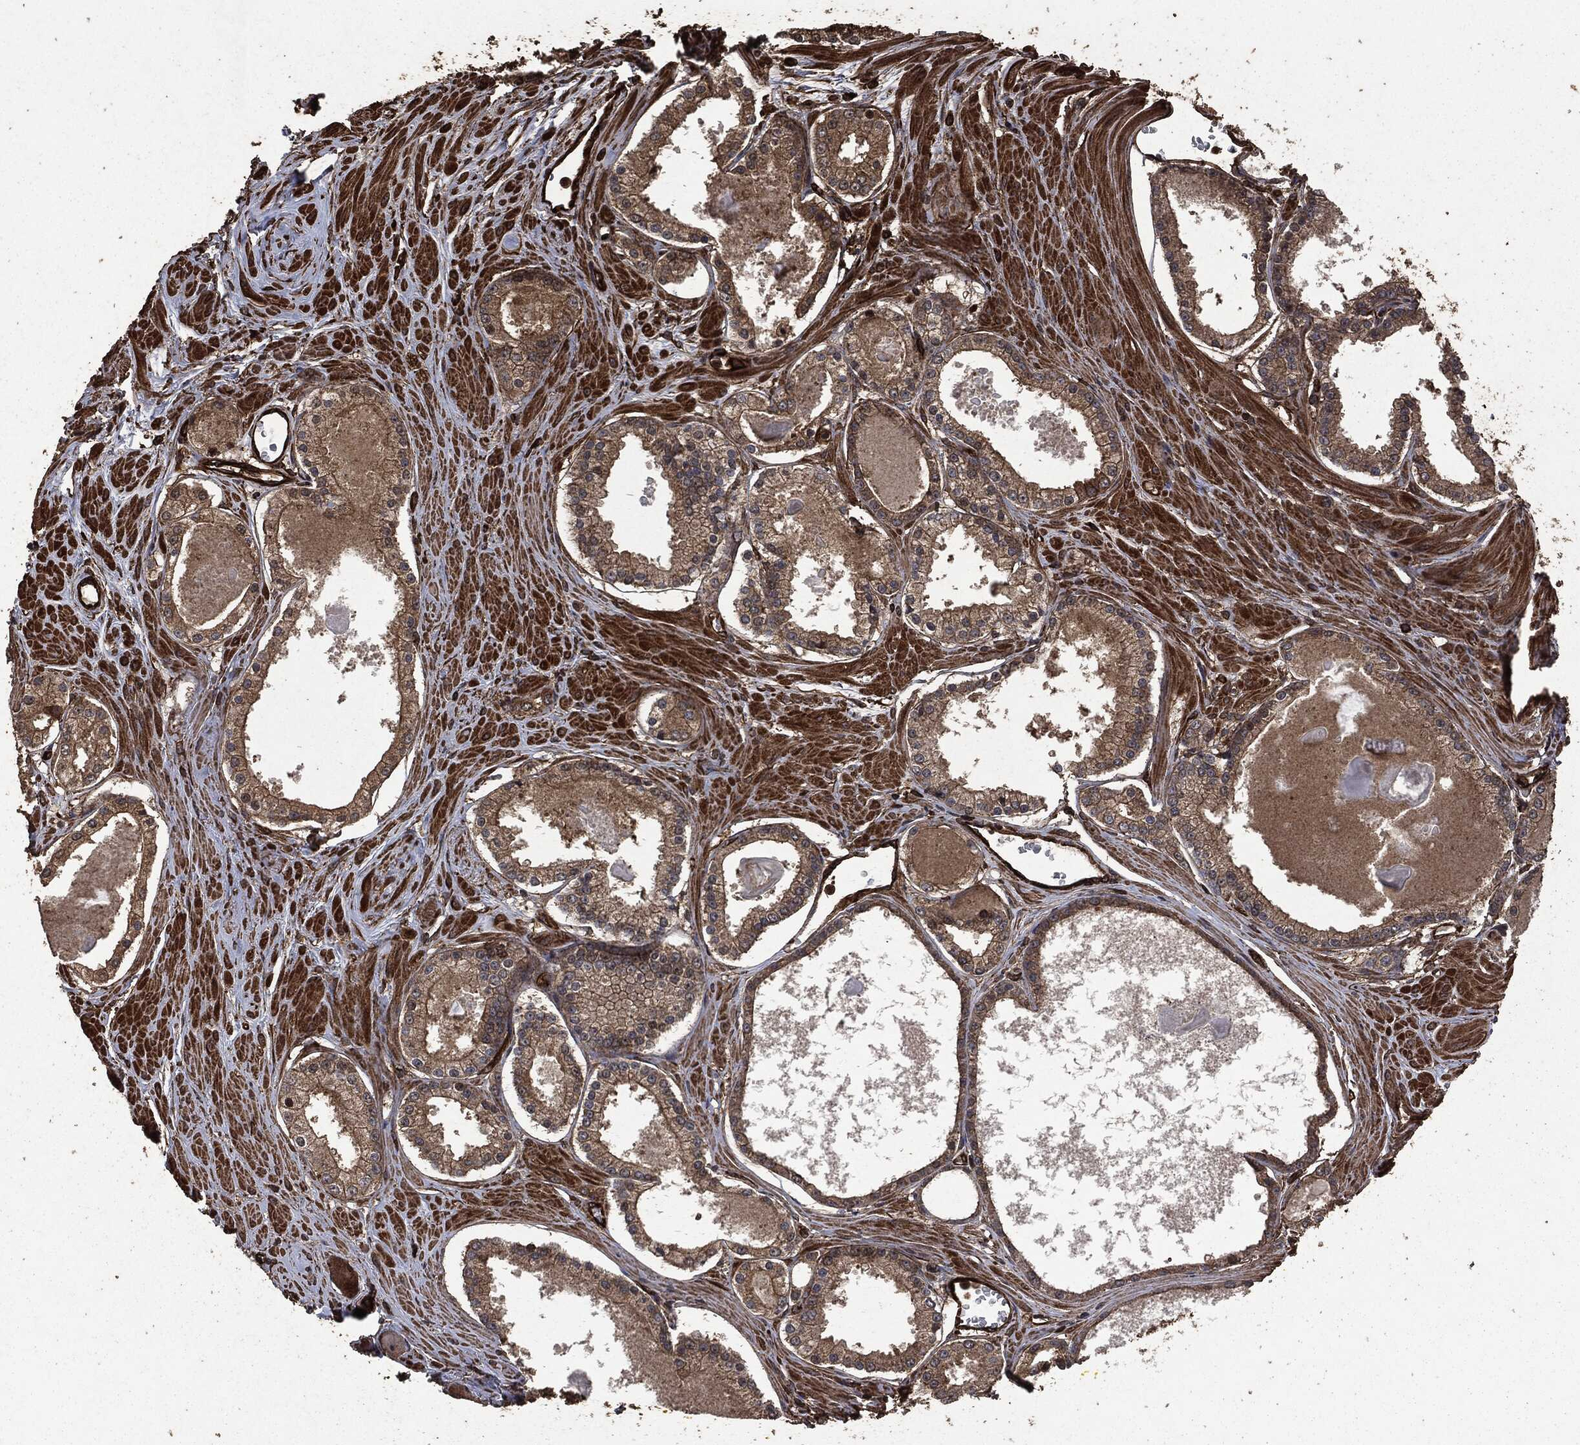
{"staining": {"intensity": "strong", "quantity": "25%-75%", "location": "cytoplasmic/membranous"}, "tissue": "prostate cancer", "cell_type": "Tumor cells", "image_type": "cancer", "snomed": [{"axis": "morphology", "description": "Adenocarcinoma, NOS"}, {"axis": "topography", "description": "Prostate"}], "caption": "IHC (DAB (3,3'-diaminobenzidine)) staining of human prostate cancer demonstrates strong cytoplasmic/membranous protein staining in about 25%-75% of tumor cells.", "gene": "HRAS", "patient": {"sex": "male", "age": 61}}